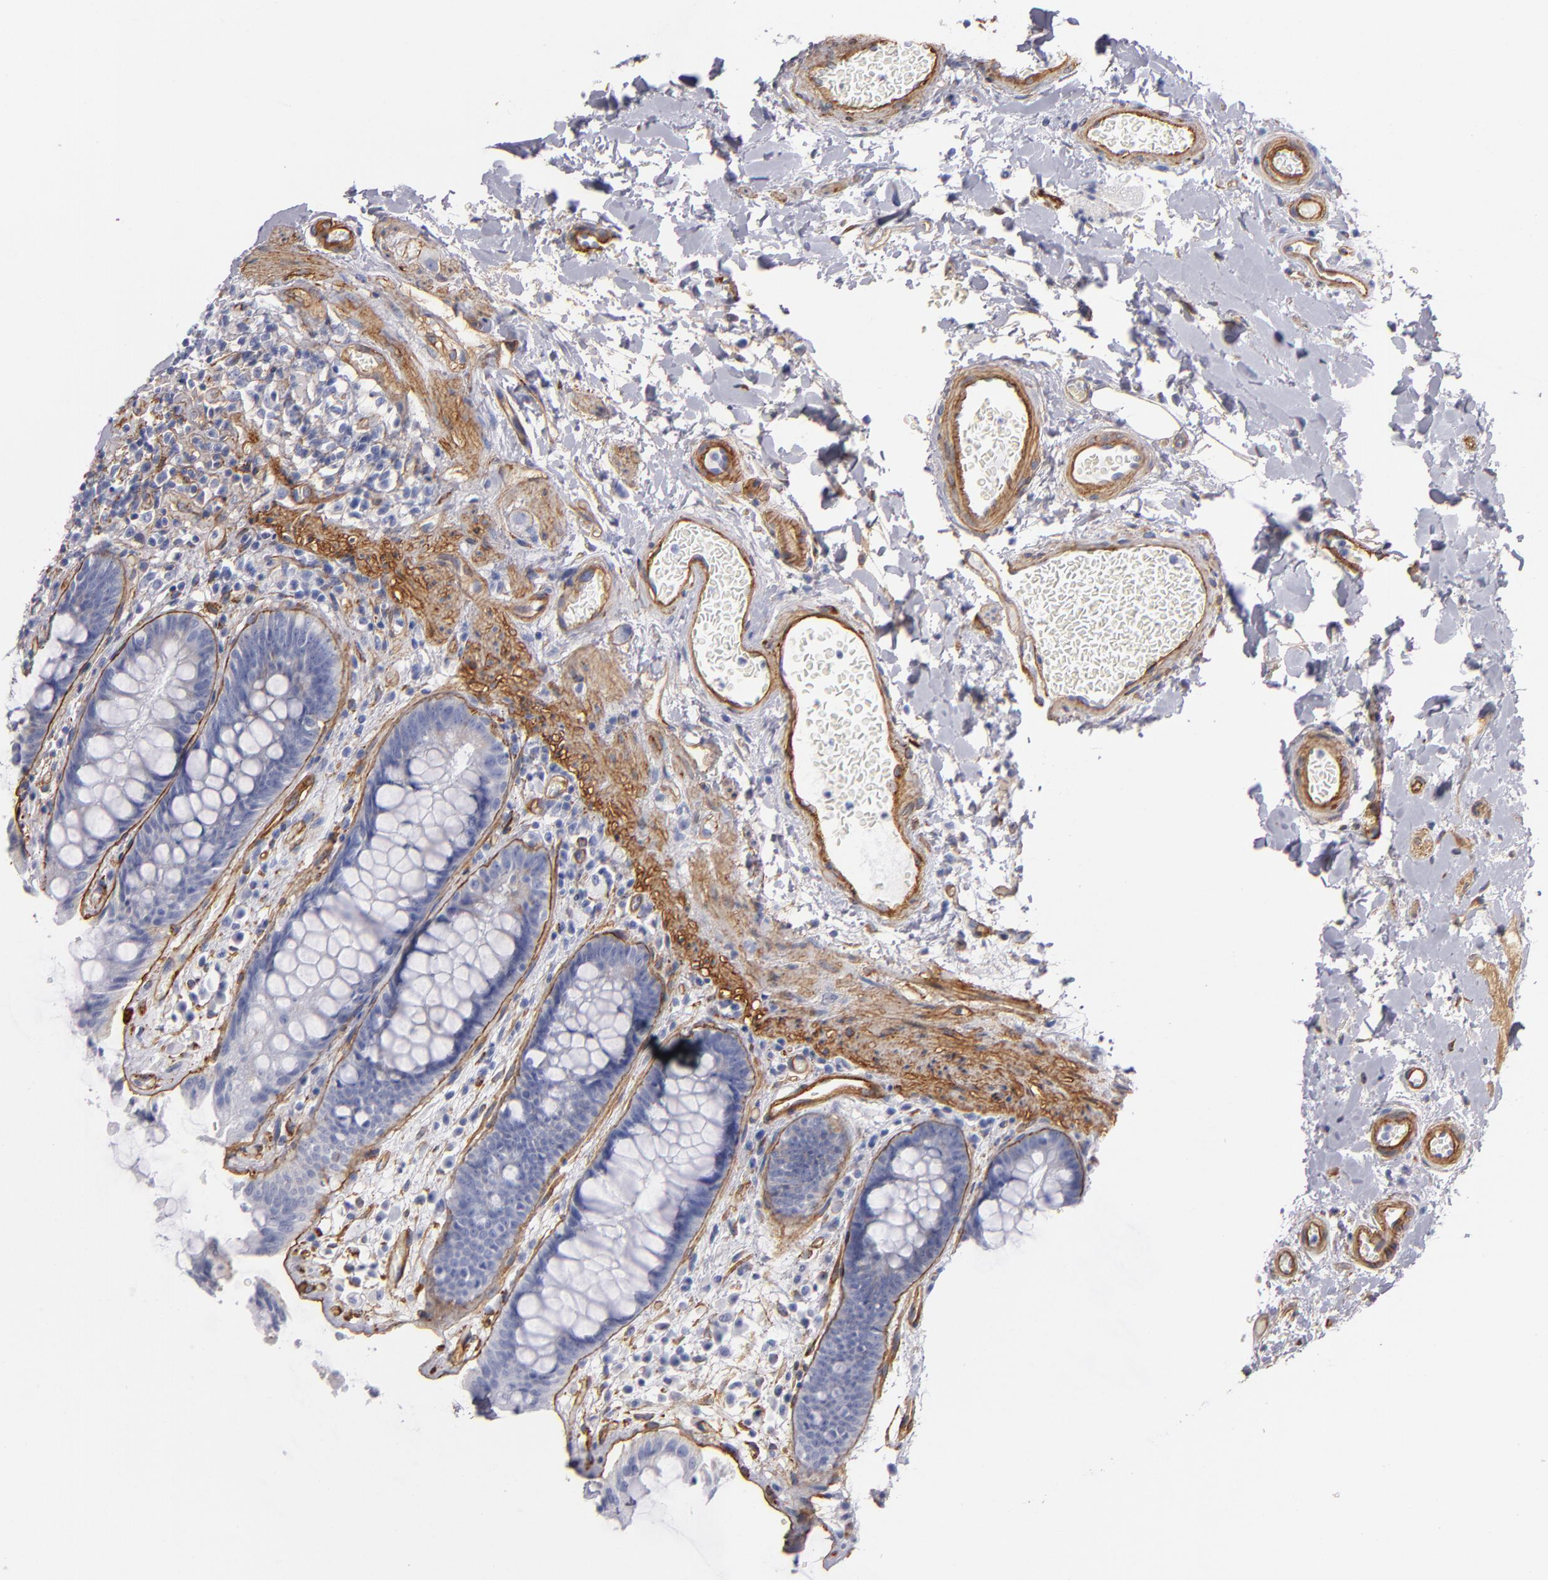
{"staining": {"intensity": "moderate", "quantity": "<25%", "location": "cytoplasmic/membranous"}, "tissue": "rectum", "cell_type": "Glandular cells", "image_type": "normal", "snomed": [{"axis": "morphology", "description": "Normal tissue, NOS"}, {"axis": "topography", "description": "Rectum"}], "caption": "Rectum stained with a protein marker exhibits moderate staining in glandular cells.", "gene": "LAMC1", "patient": {"sex": "female", "age": 46}}